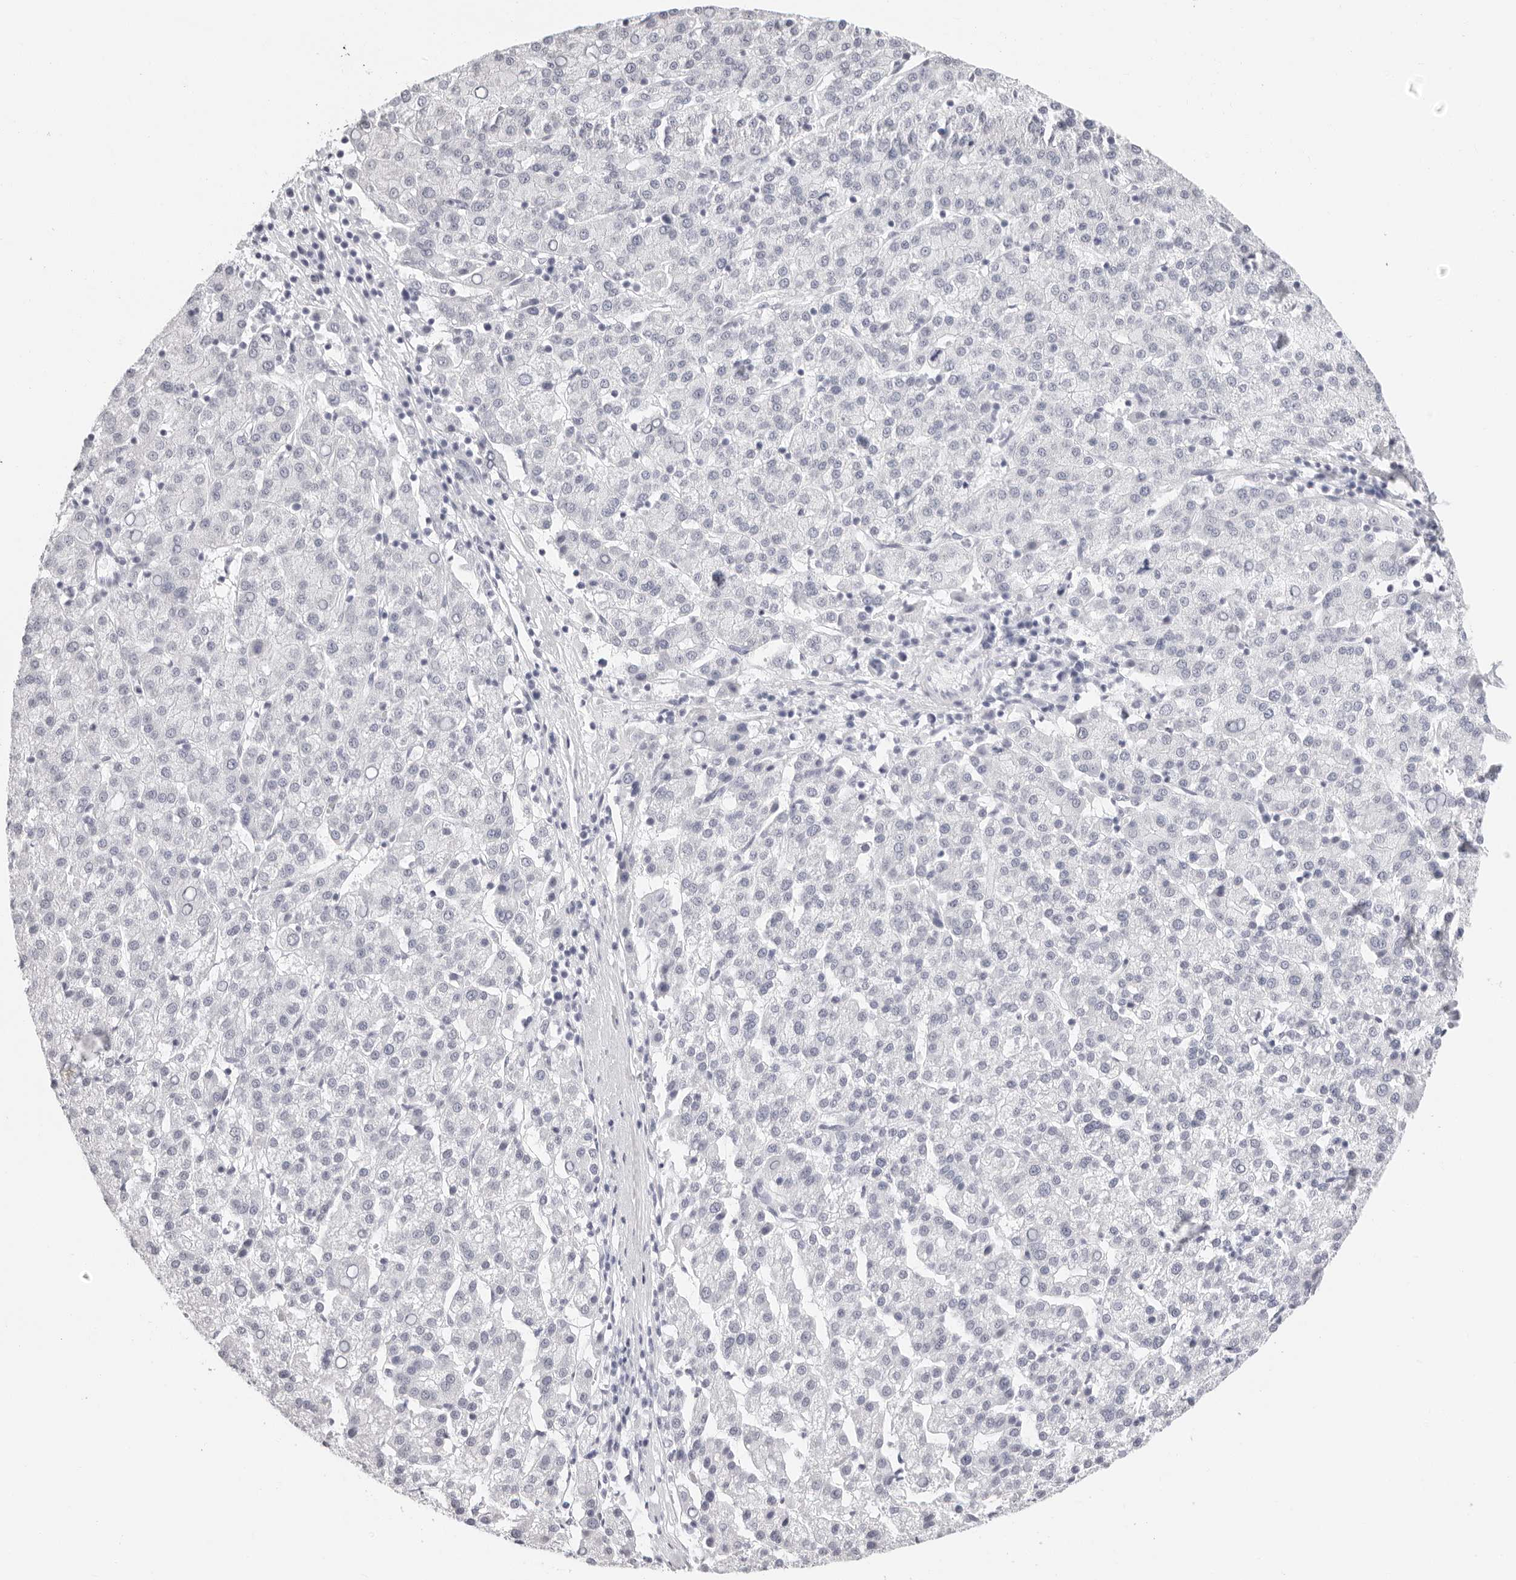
{"staining": {"intensity": "negative", "quantity": "none", "location": "none"}, "tissue": "liver cancer", "cell_type": "Tumor cells", "image_type": "cancer", "snomed": [{"axis": "morphology", "description": "Carcinoma, Hepatocellular, NOS"}, {"axis": "topography", "description": "Liver"}], "caption": "An immunohistochemistry image of hepatocellular carcinoma (liver) is shown. There is no staining in tumor cells of hepatocellular carcinoma (liver).", "gene": "AGMAT", "patient": {"sex": "female", "age": 58}}